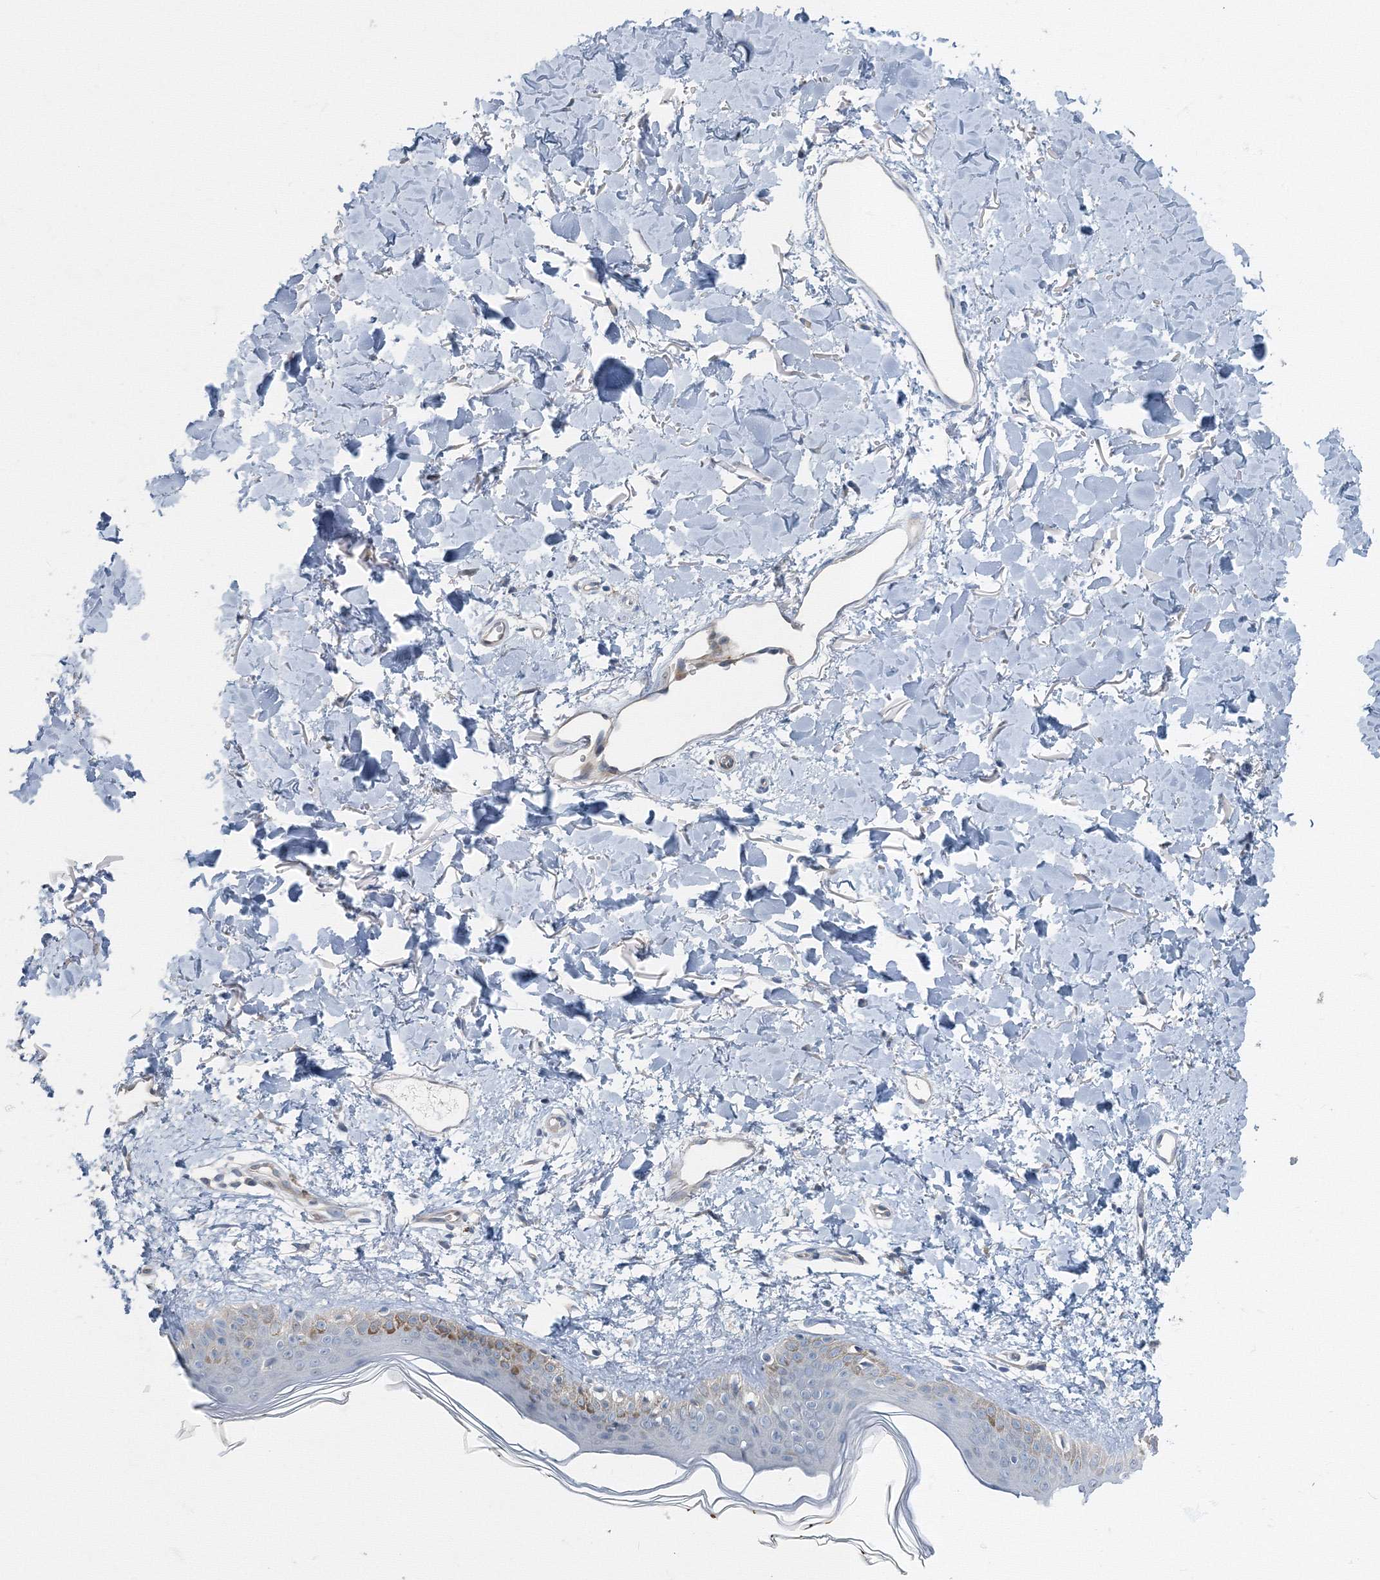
{"staining": {"intensity": "negative", "quantity": "none", "location": "none"}, "tissue": "skin", "cell_type": "Fibroblasts", "image_type": "normal", "snomed": [{"axis": "morphology", "description": "Normal tissue, NOS"}, {"axis": "topography", "description": "Skin"}], "caption": "Micrograph shows no protein positivity in fibroblasts of normal skin.", "gene": "AASDH", "patient": {"sex": "female", "age": 58}}